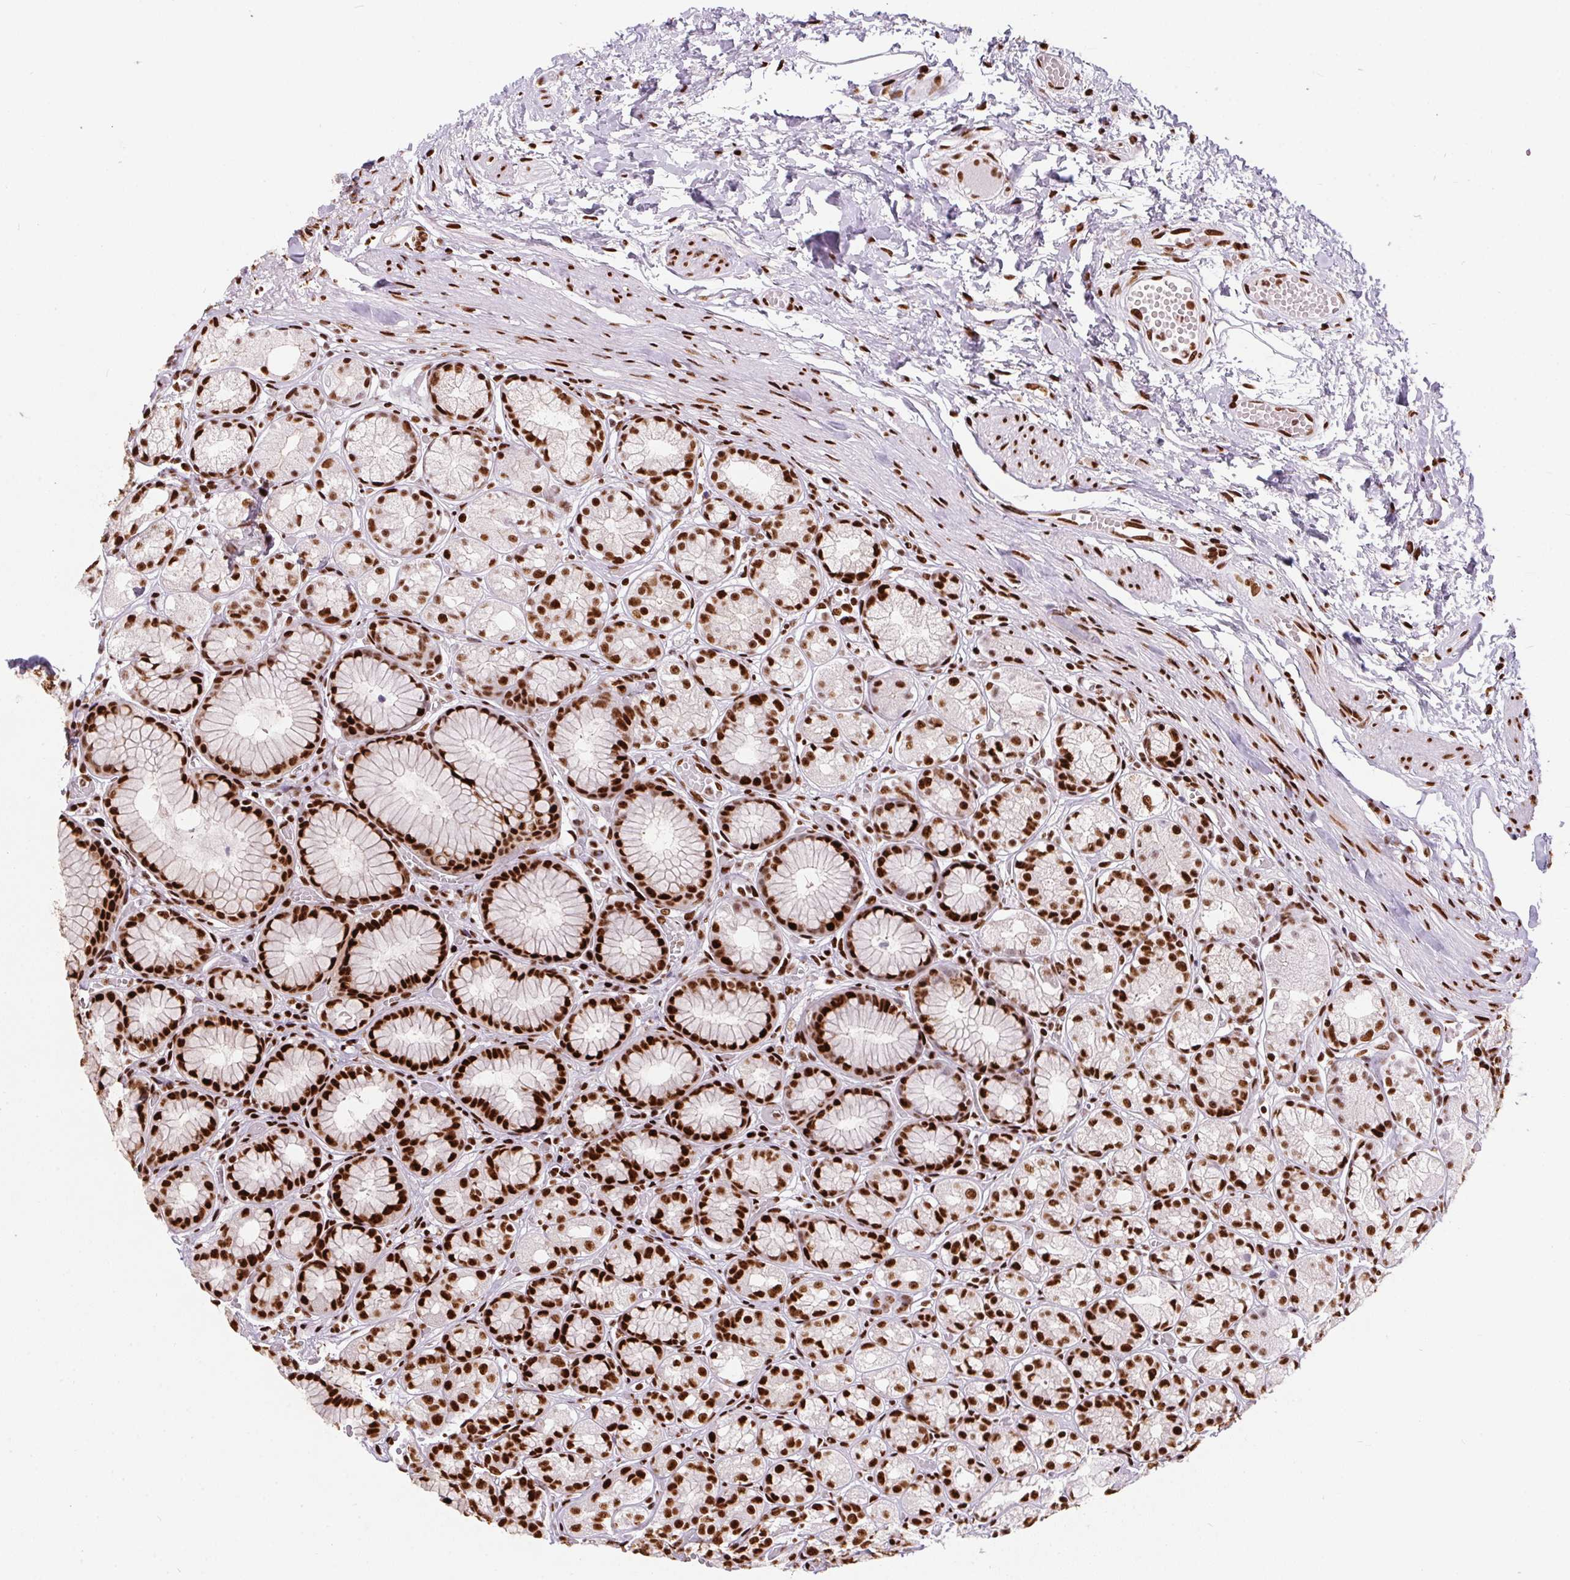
{"staining": {"intensity": "strong", "quantity": ">75%", "location": "nuclear"}, "tissue": "stomach", "cell_type": "Glandular cells", "image_type": "normal", "snomed": [{"axis": "morphology", "description": "Normal tissue, NOS"}, {"axis": "topography", "description": "Stomach"}], "caption": "High-power microscopy captured an immunohistochemistry photomicrograph of benign stomach, revealing strong nuclear positivity in about >75% of glandular cells. The protein of interest is shown in brown color, while the nuclei are stained blue.", "gene": "PAGE3", "patient": {"sex": "male", "age": 70}}